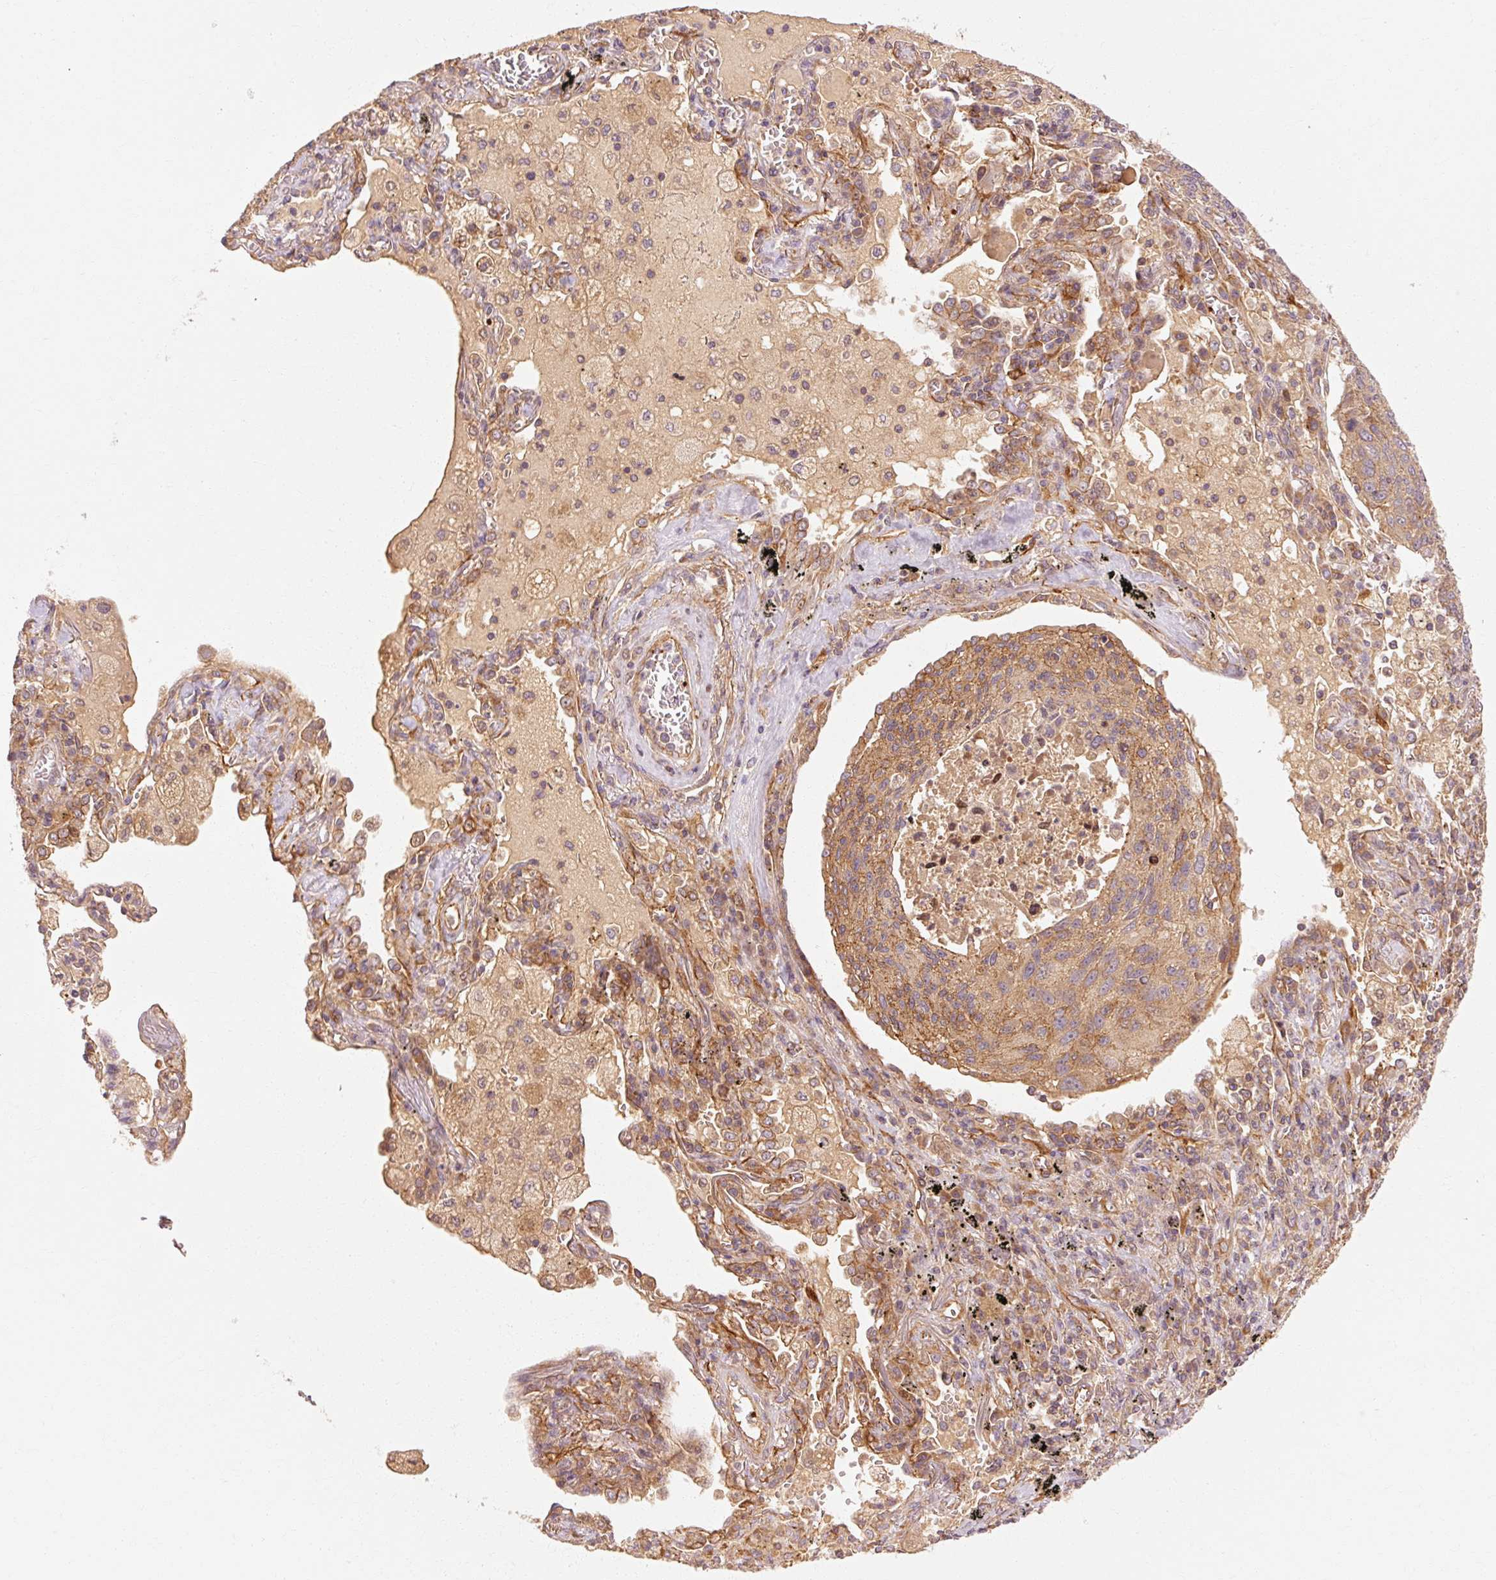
{"staining": {"intensity": "moderate", "quantity": "25%-75%", "location": "cytoplasmic/membranous"}, "tissue": "lung cancer", "cell_type": "Tumor cells", "image_type": "cancer", "snomed": [{"axis": "morphology", "description": "Squamous cell carcinoma, NOS"}, {"axis": "topography", "description": "Lung"}], "caption": "This is a histology image of immunohistochemistry (IHC) staining of lung cancer, which shows moderate staining in the cytoplasmic/membranous of tumor cells.", "gene": "CTNNA1", "patient": {"sex": "female", "age": 66}}